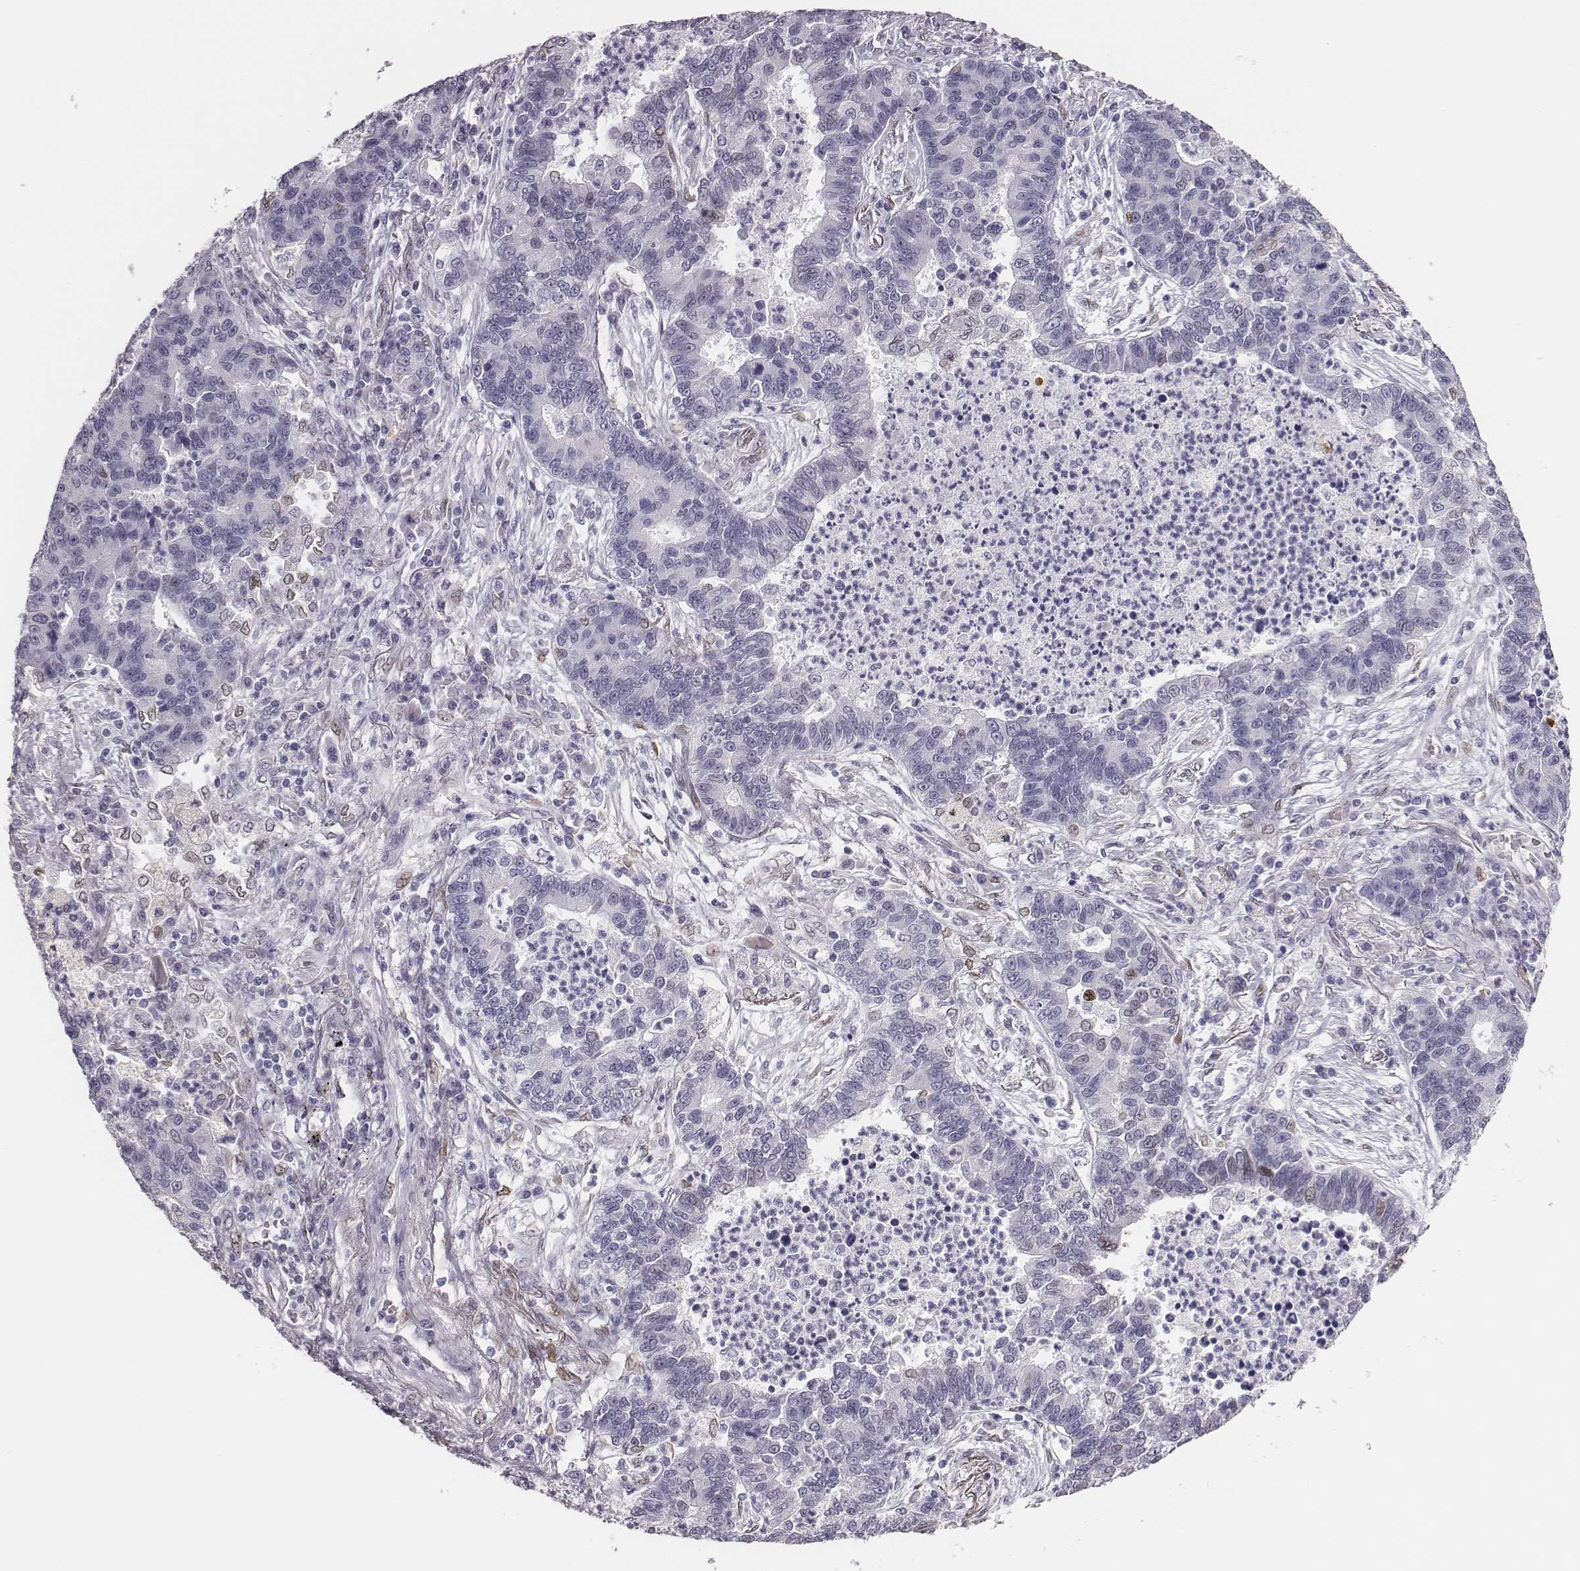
{"staining": {"intensity": "negative", "quantity": "none", "location": "none"}, "tissue": "lung cancer", "cell_type": "Tumor cells", "image_type": "cancer", "snomed": [{"axis": "morphology", "description": "Adenocarcinoma, NOS"}, {"axis": "topography", "description": "Lung"}], "caption": "Lung cancer was stained to show a protein in brown. There is no significant expression in tumor cells.", "gene": "ADGRF4", "patient": {"sex": "female", "age": 57}}